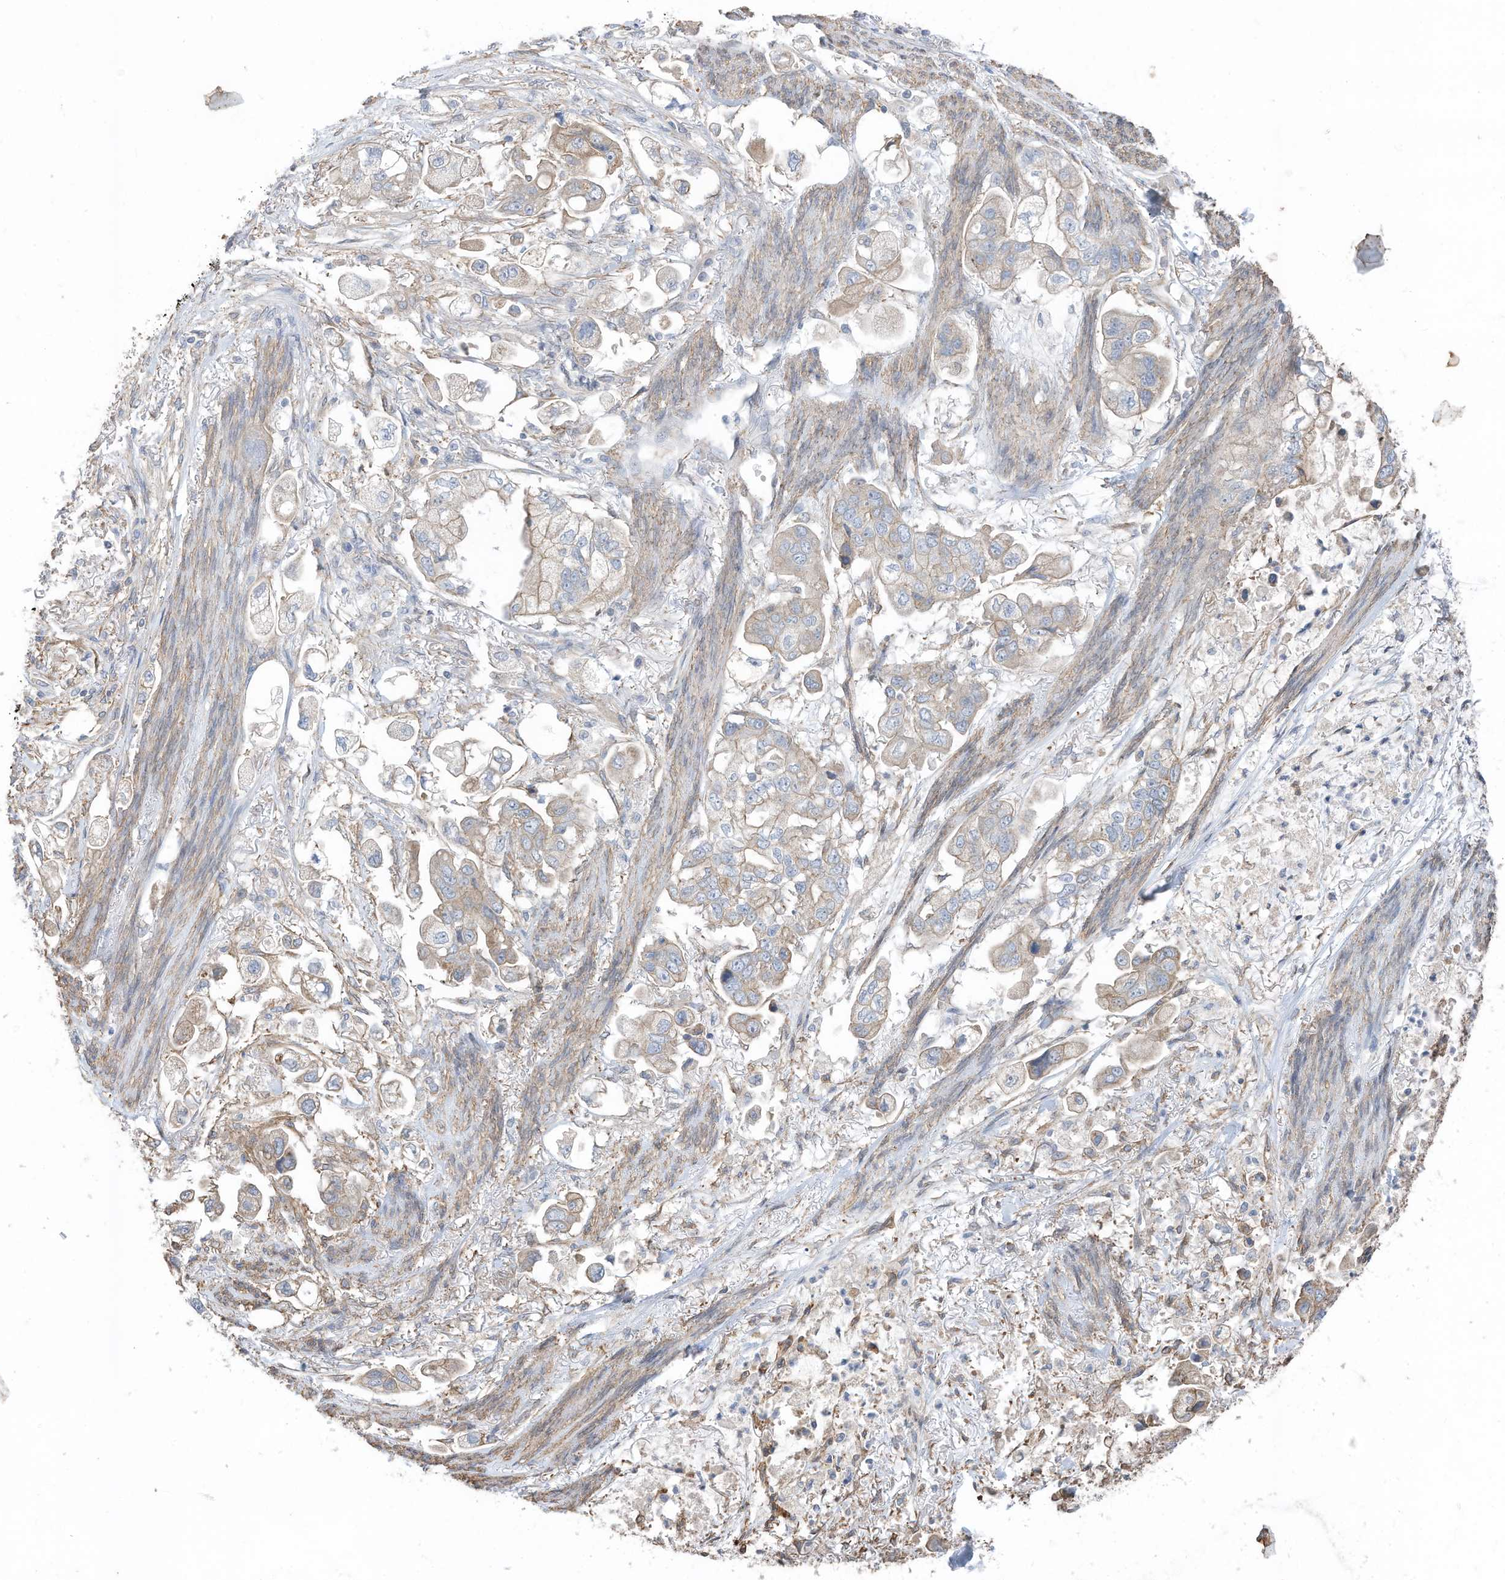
{"staining": {"intensity": "negative", "quantity": "none", "location": "none"}, "tissue": "stomach cancer", "cell_type": "Tumor cells", "image_type": "cancer", "snomed": [{"axis": "morphology", "description": "Adenocarcinoma, NOS"}, {"axis": "topography", "description": "Stomach"}], "caption": "Tumor cells show no significant protein expression in adenocarcinoma (stomach).", "gene": "SLC17A7", "patient": {"sex": "male", "age": 62}}